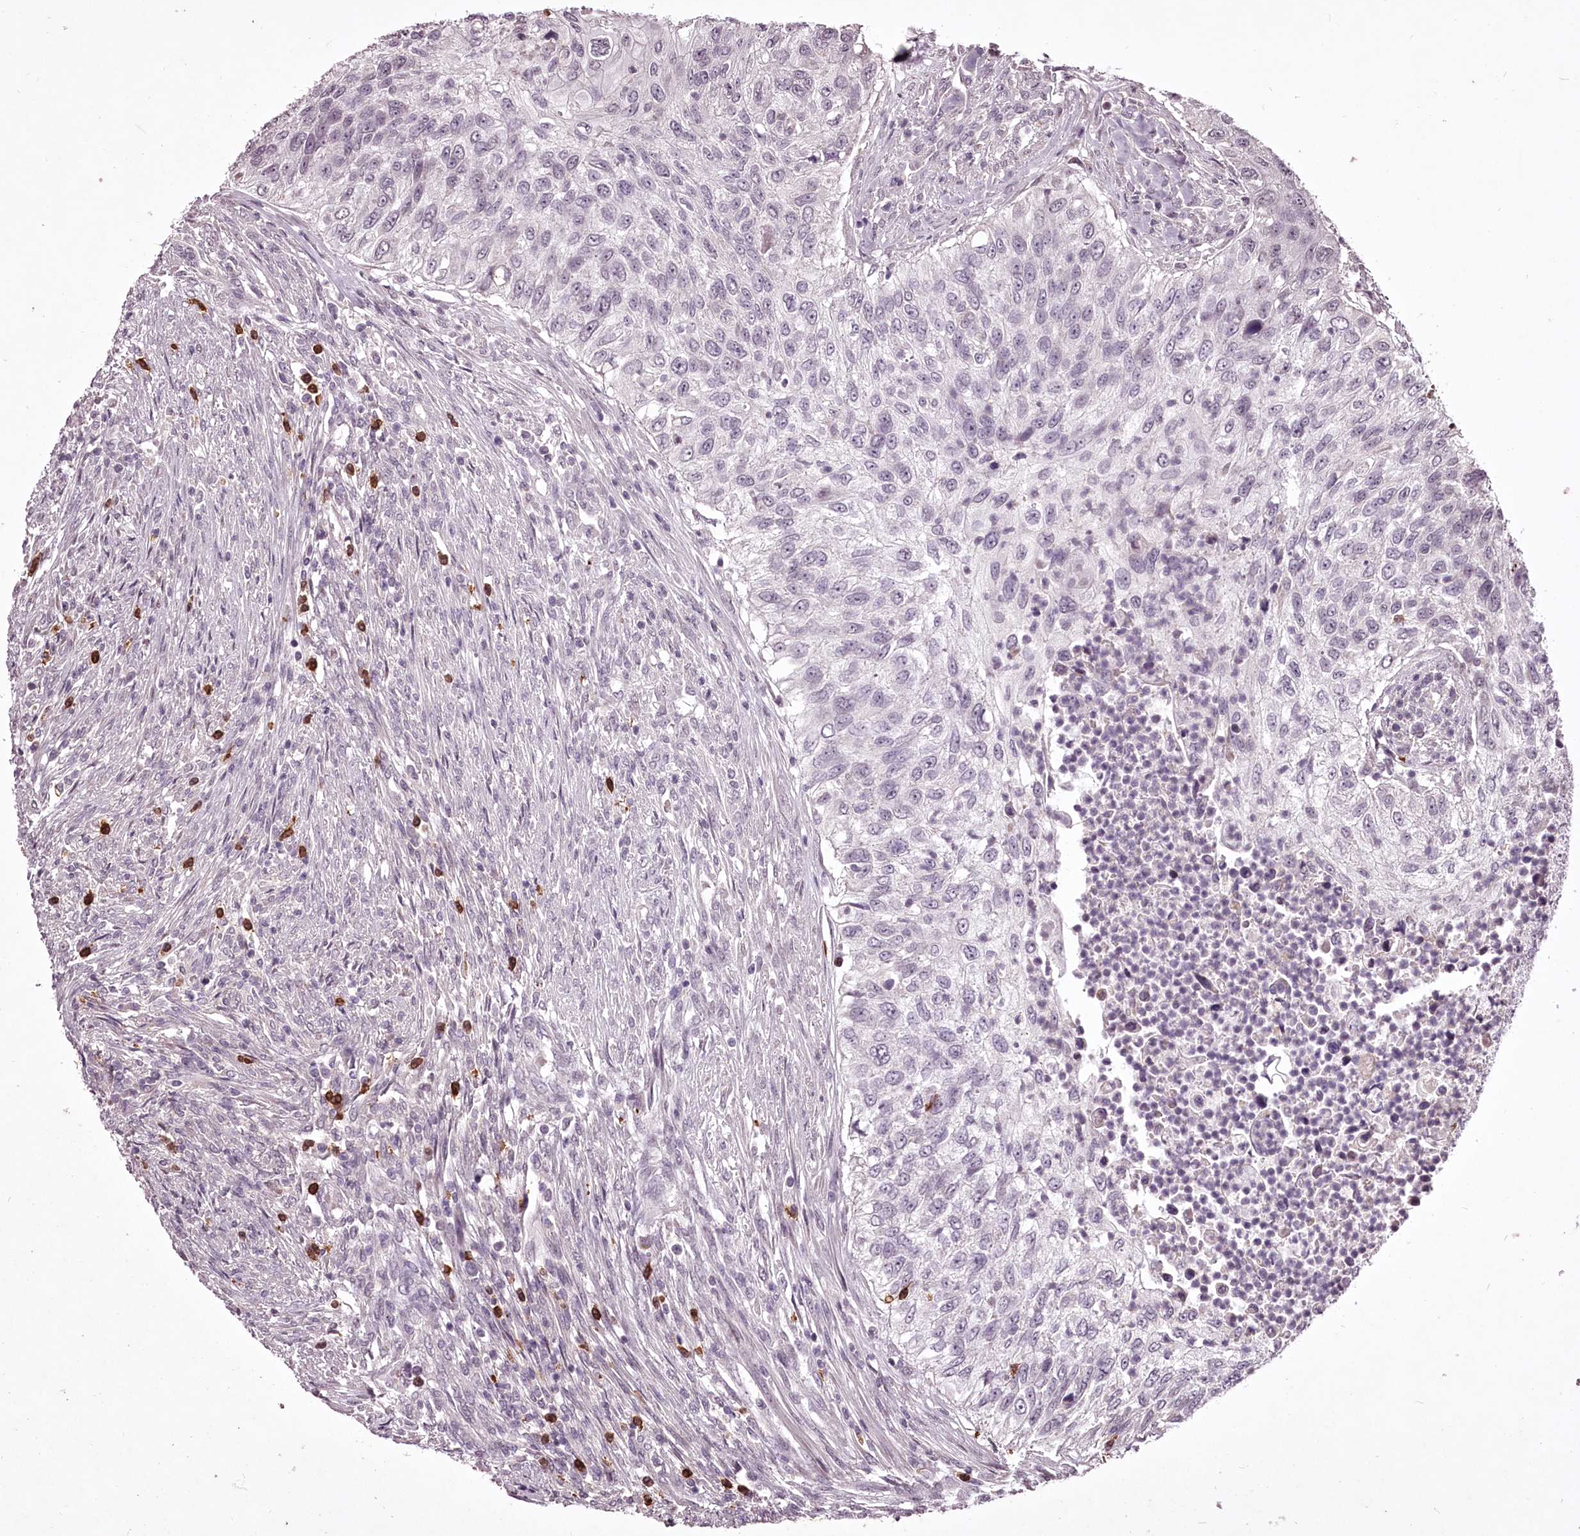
{"staining": {"intensity": "negative", "quantity": "none", "location": "none"}, "tissue": "urothelial cancer", "cell_type": "Tumor cells", "image_type": "cancer", "snomed": [{"axis": "morphology", "description": "Urothelial carcinoma, High grade"}, {"axis": "topography", "description": "Urinary bladder"}], "caption": "Histopathology image shows no significant protein positivity in tumor cells of high-grade urothelial carcinoma. Nuclei are stained in blue.", "gene": "ADRA1D", "patient": {"sex": "female", "age": 60}}